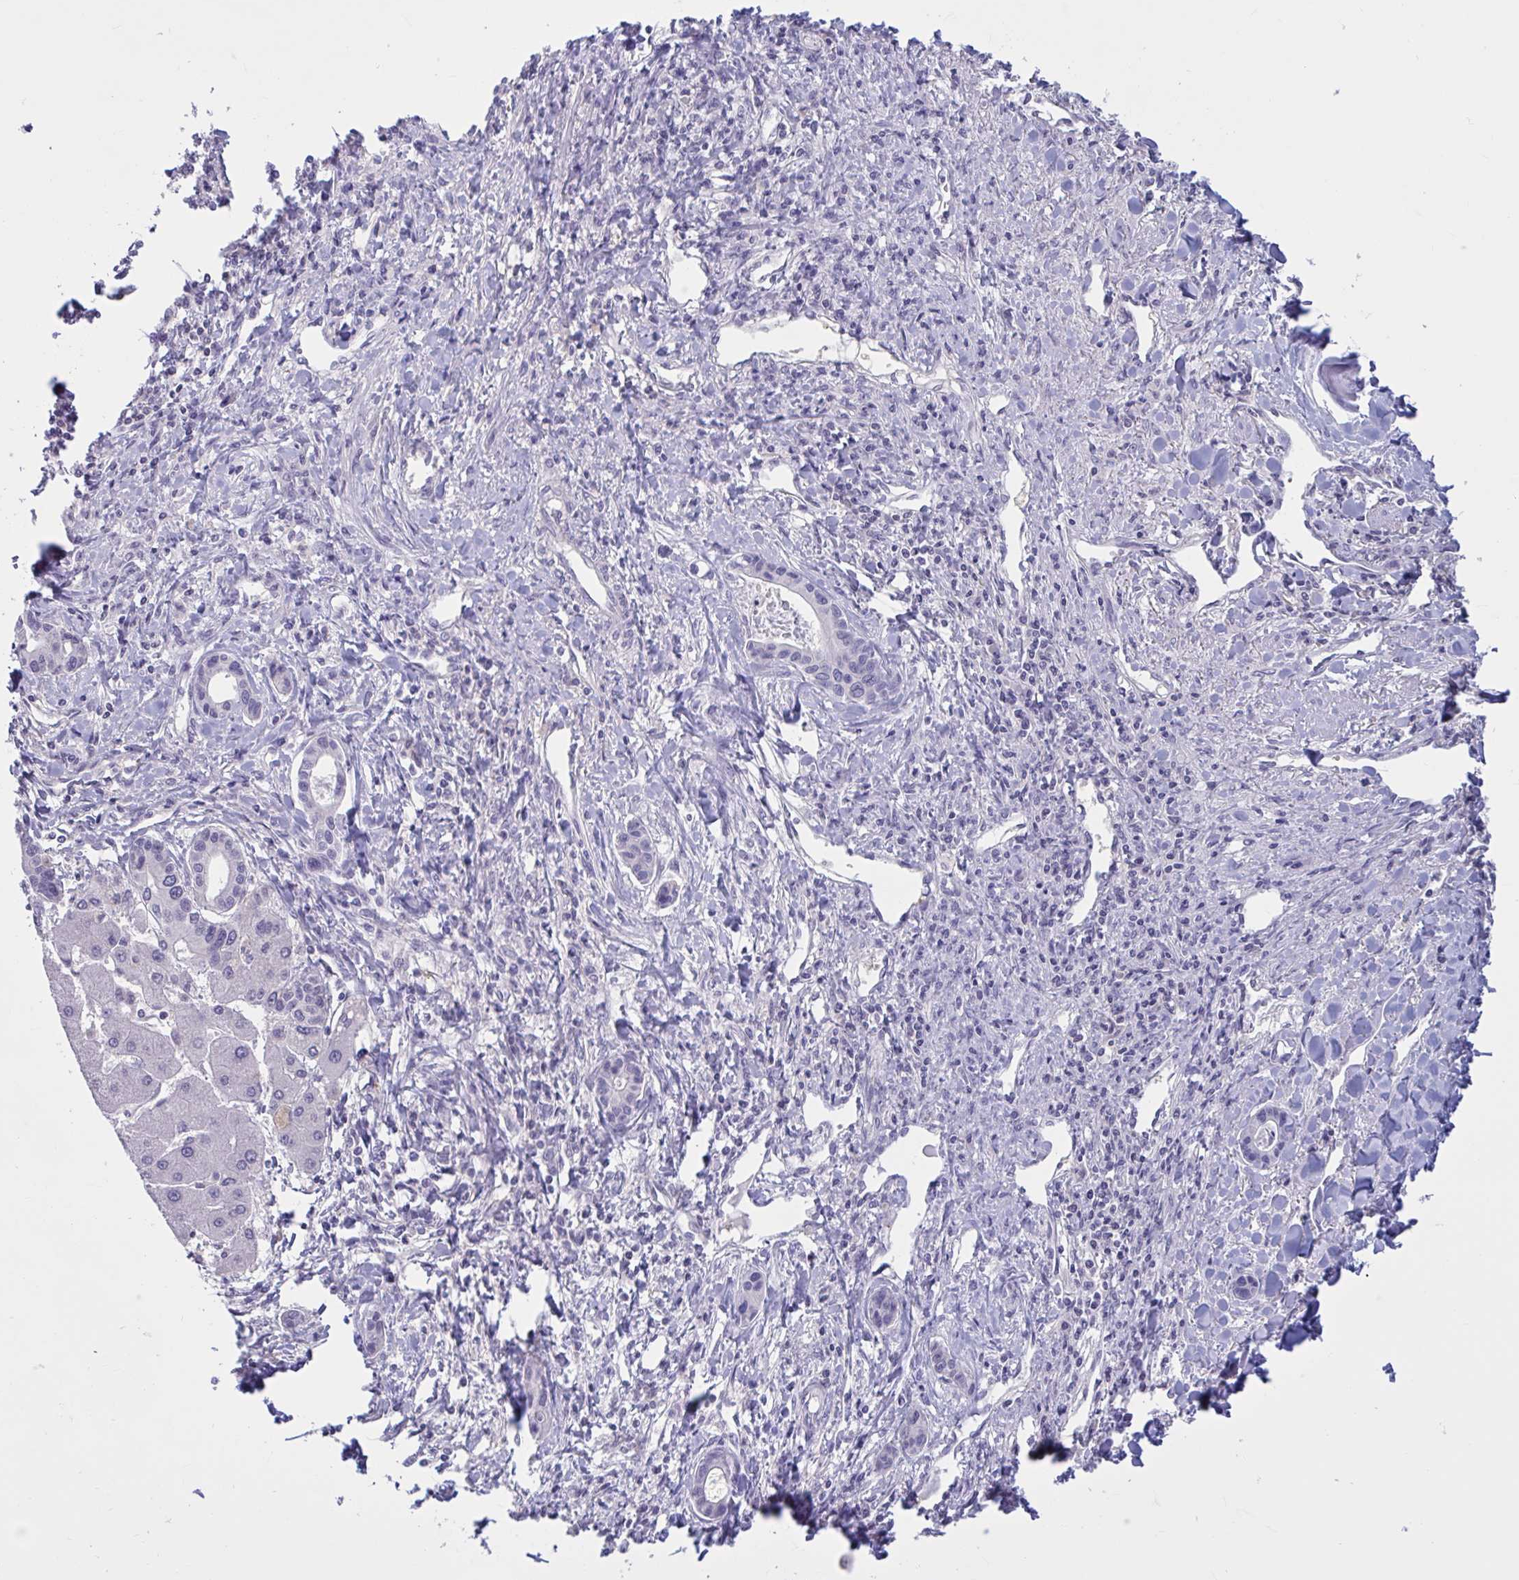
{"staining": {"intensity": "negative", "quantity": "none", "location": "none"}, "tissue": "liver cancer", "cell_type": "Tumor cells", "image_type": "cancer", "snomed": [{"axis": "morphology", "description": "Cholangiocarcinoma"}, {"axis": "topography", "description": "Liver"}], "caption": "This photomicrograph is of liver cholangiocarcinoma stained with immunohistochemistry (IHC) to label a protein in brown with the nuclei are counter-stained blue. There is no staining in tumor cells.", "gene": "RBL1", "patient": {"sex": "male", "age": 66}}